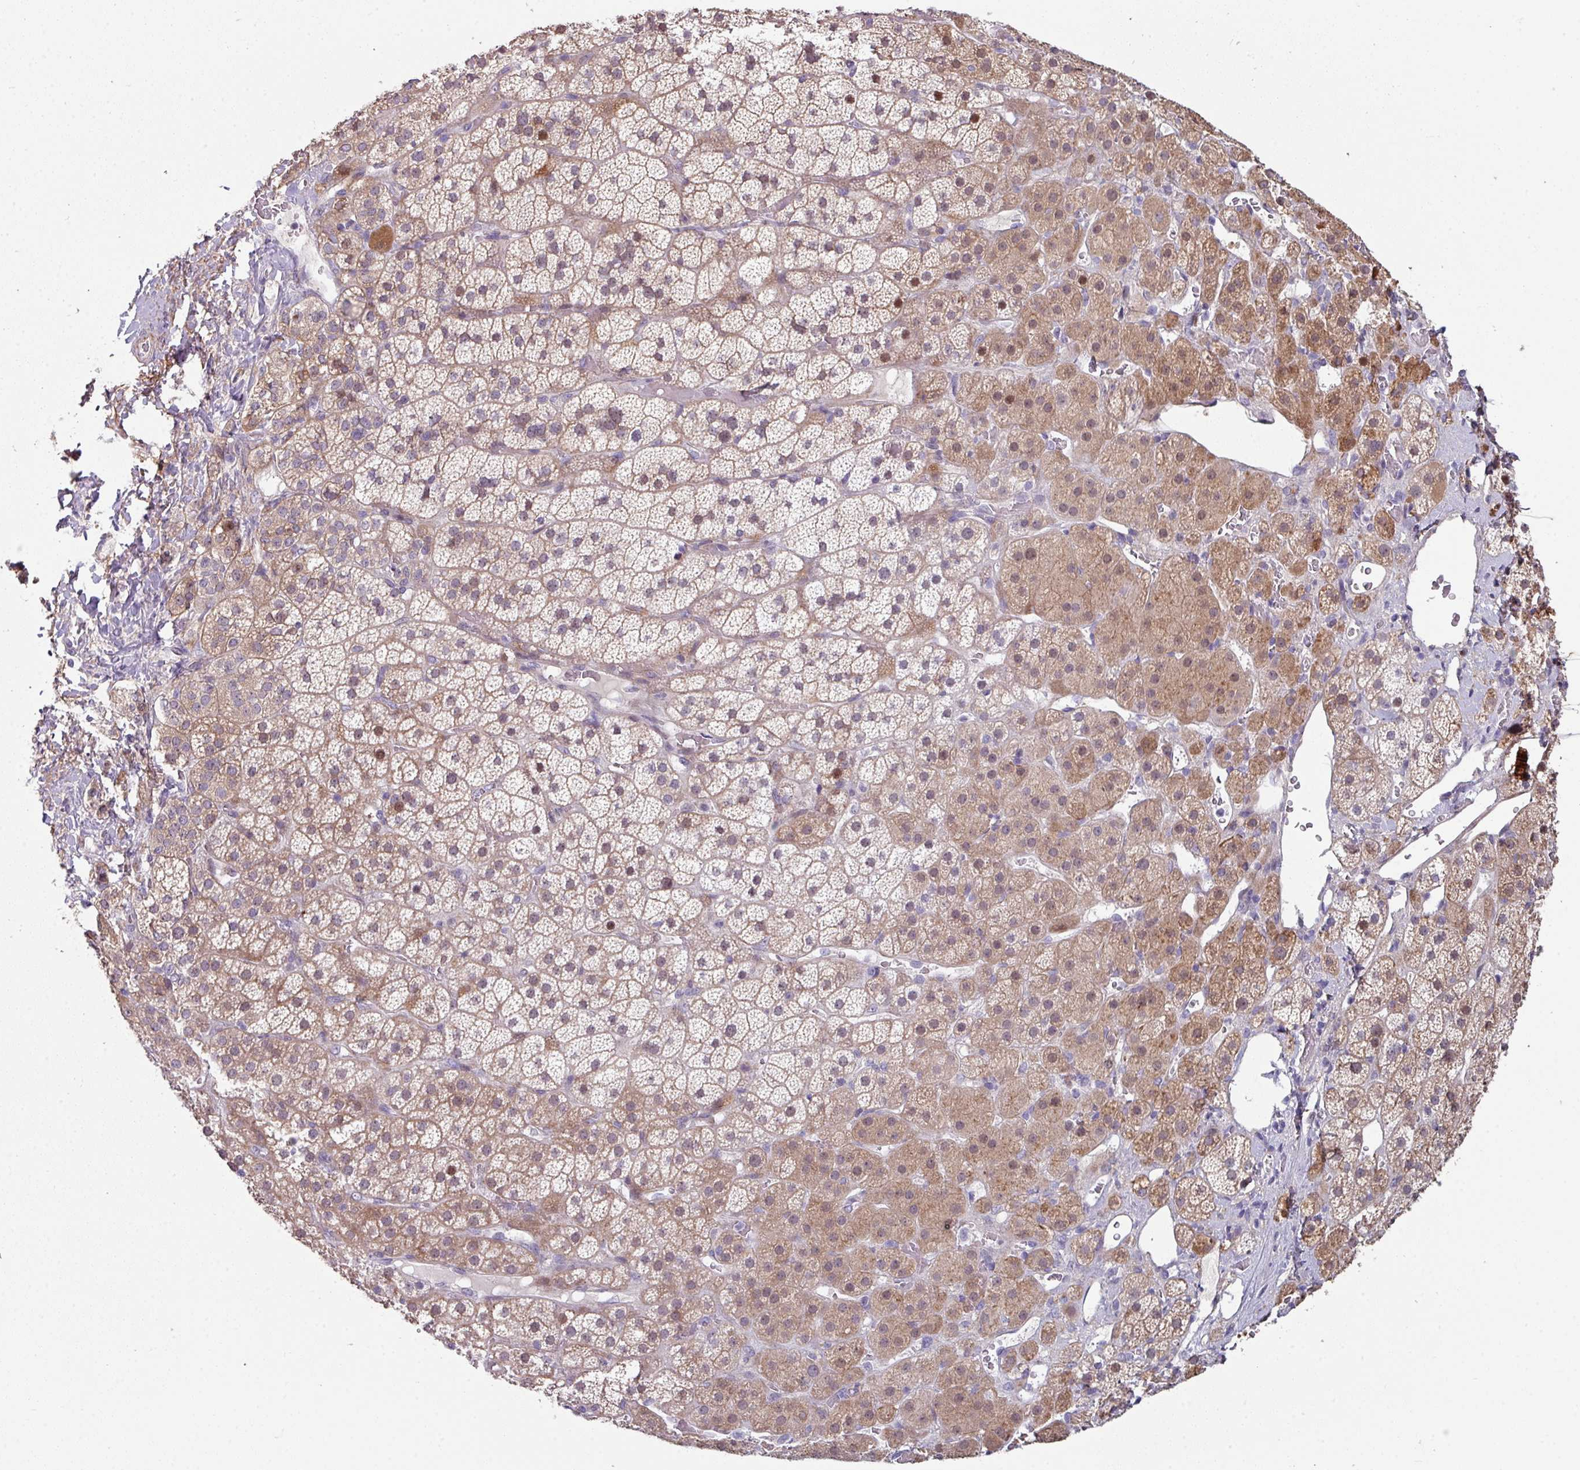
{"staining": {"intensity": "moderate", "quantity": ">75%", "location": "cytoplasmic/membranous,nuclear"}, "tissue": "adrenal gland", "cell_type": "Glandular cells", "image_type": "normal", "snomed": [{"axis": "morphology", "description": "Normal tissue, NOS"}, {"axis": "topography", "description": "Adrenal gland"}], "caption": "Protein analysis of normal adrenal gland shows moderate cytoplasmic/membranous,nuclear staining in about >75% of glandular cells.", "gene": "C2orf16", "patient": {"sex": "male", "age": 57}}